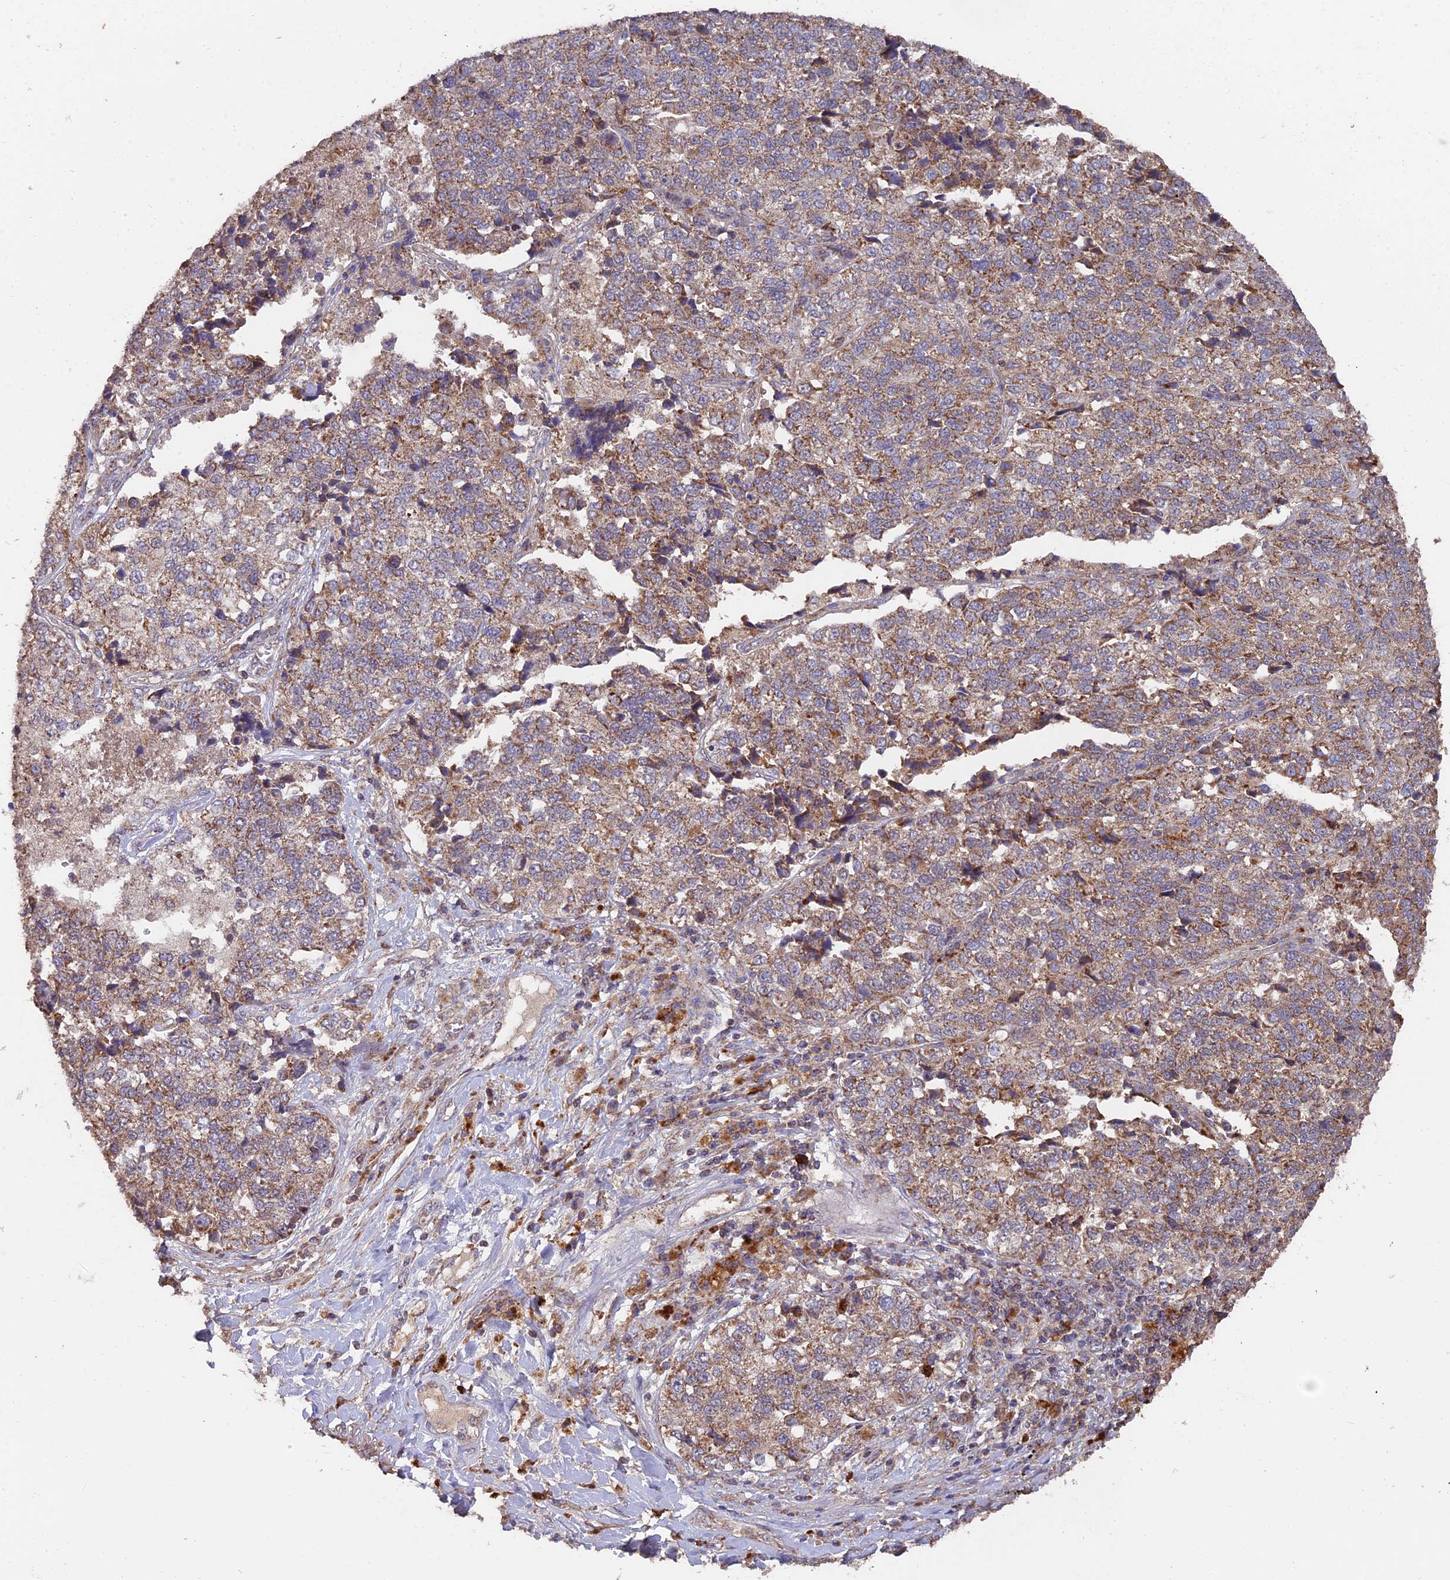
{"staining": {"intensity": "moderate", "quantity": "25%-75%", "location": "cytoplasmic/membranous"}, "tissue": "lung cancer", "cell_type": "Tumor cells", "image_type": "cancer", "snomed": [{"axis": "morphology", "description": "Adenocarcinoma, NOS"}, {"axis": "topography", "description": "Lung"}], "caption": "Immunohistochemical staining of human adenocarcinoma (lung) shows medium levels of moderate cytoplasmic/membranous protein positivity in about 25%-75% of tumor cells. The staining was performed using DAB (3,3'-diaminobenzidine) to visualize the protein expression in brown, while the nuclei were stained in blue with hematoxylin (Magnification: 20x).", "gene": "IFT22", "patient": {"sex": "male", "age": 49}}